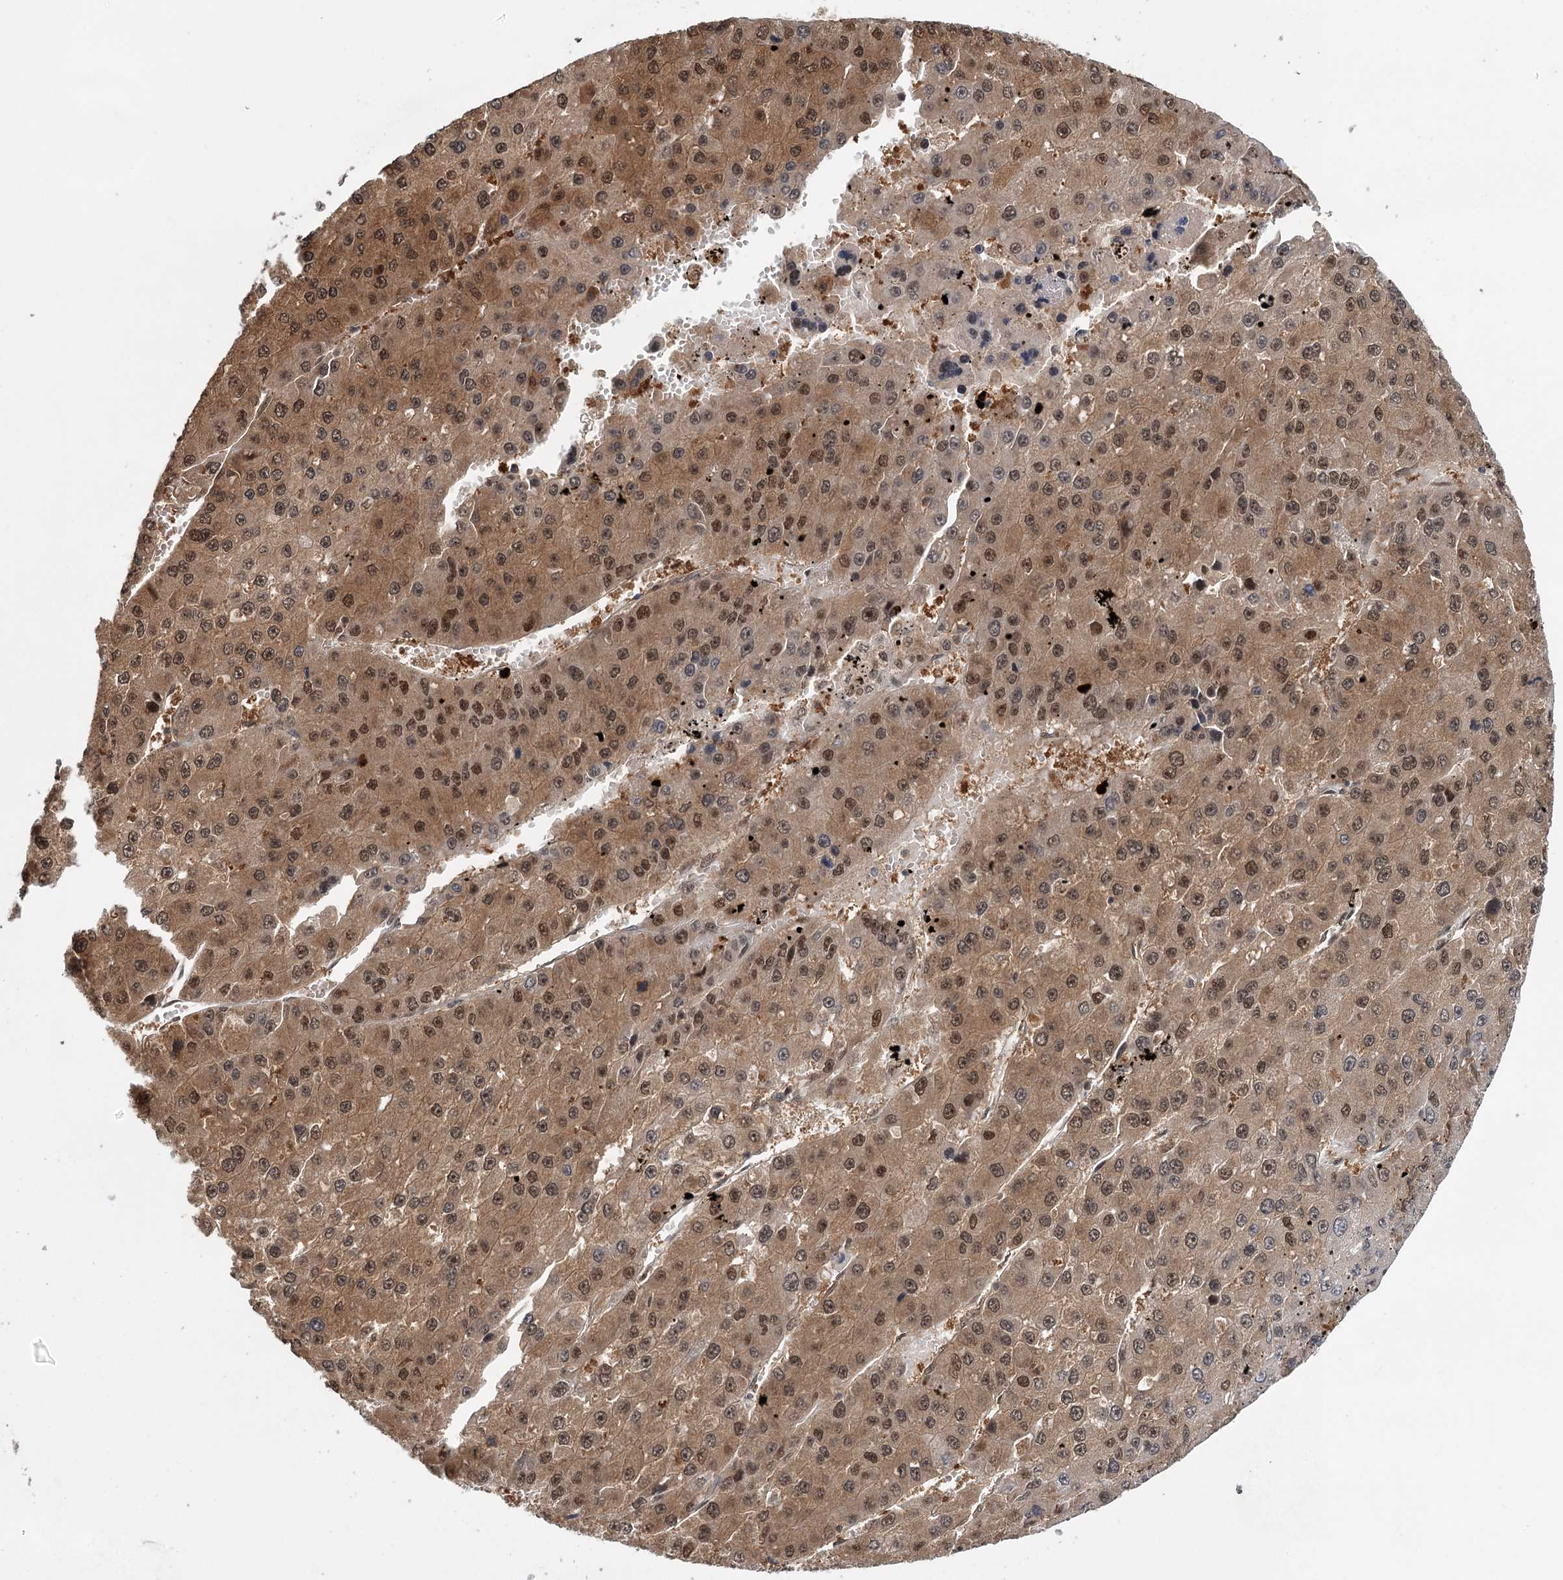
{"staining": {"intensity": "moderate", "quantity": ">75%", "location": "cytoplasmic/membranous,nuclear"}, "tissue": "liver cancer", "cell_type": "Tumor cells", "image_type": "cancer", "snomed": [{"axis": "morphology", "description": "Carcinoma, Hepatocellular, NOS"}, {"axis": "topography", "description": "Liver"}], "caption": "Liver cancer stained with DAB (3,3'-diaminobenzidine) immunohistochemistry (IHC) shows medium levels of moderate cytoplasmic/membranous and nuclear positivity in approximately >75% of tumor cells.", "gene": "N6AMT1", "patient": {"sex": "female", "age": 73}}